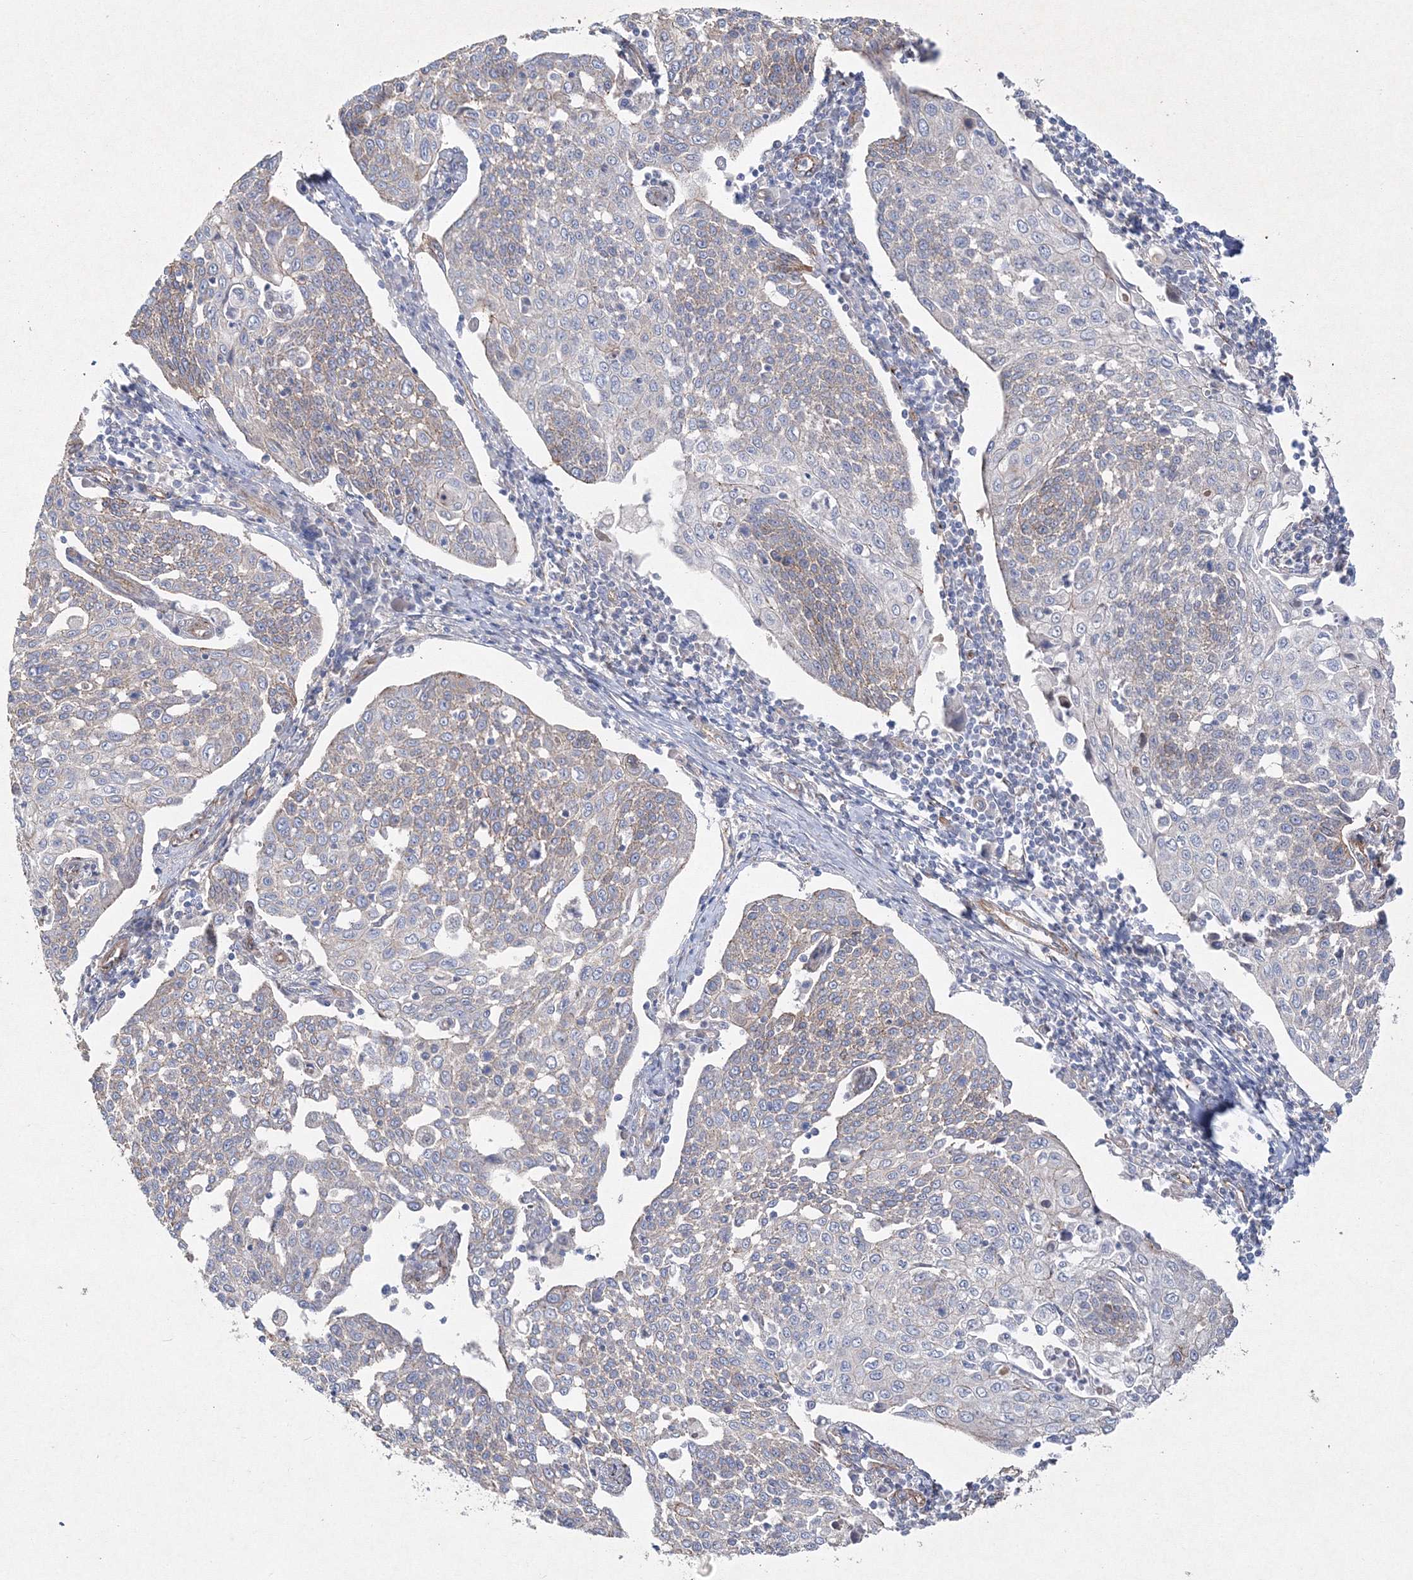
{"staining": {"intensity": "weak", "quantity": "<25%", "location": "cytoplasmic/membranous"}, "tissue": "cervical cancer", "cell_type": "Tumor cells", "image_type": "cancer", "snomed": [{"axis": "morphology", "description": "Squamous cell carcinoma, NOS"}, {"axis": "topography", "description": "Cervix"}], "caption": "This is an IHC image of human cervical cancer. There is no expression in tumor cells.", "gene": "NAA40", "patient": {"sex": "female", "age": 34}}